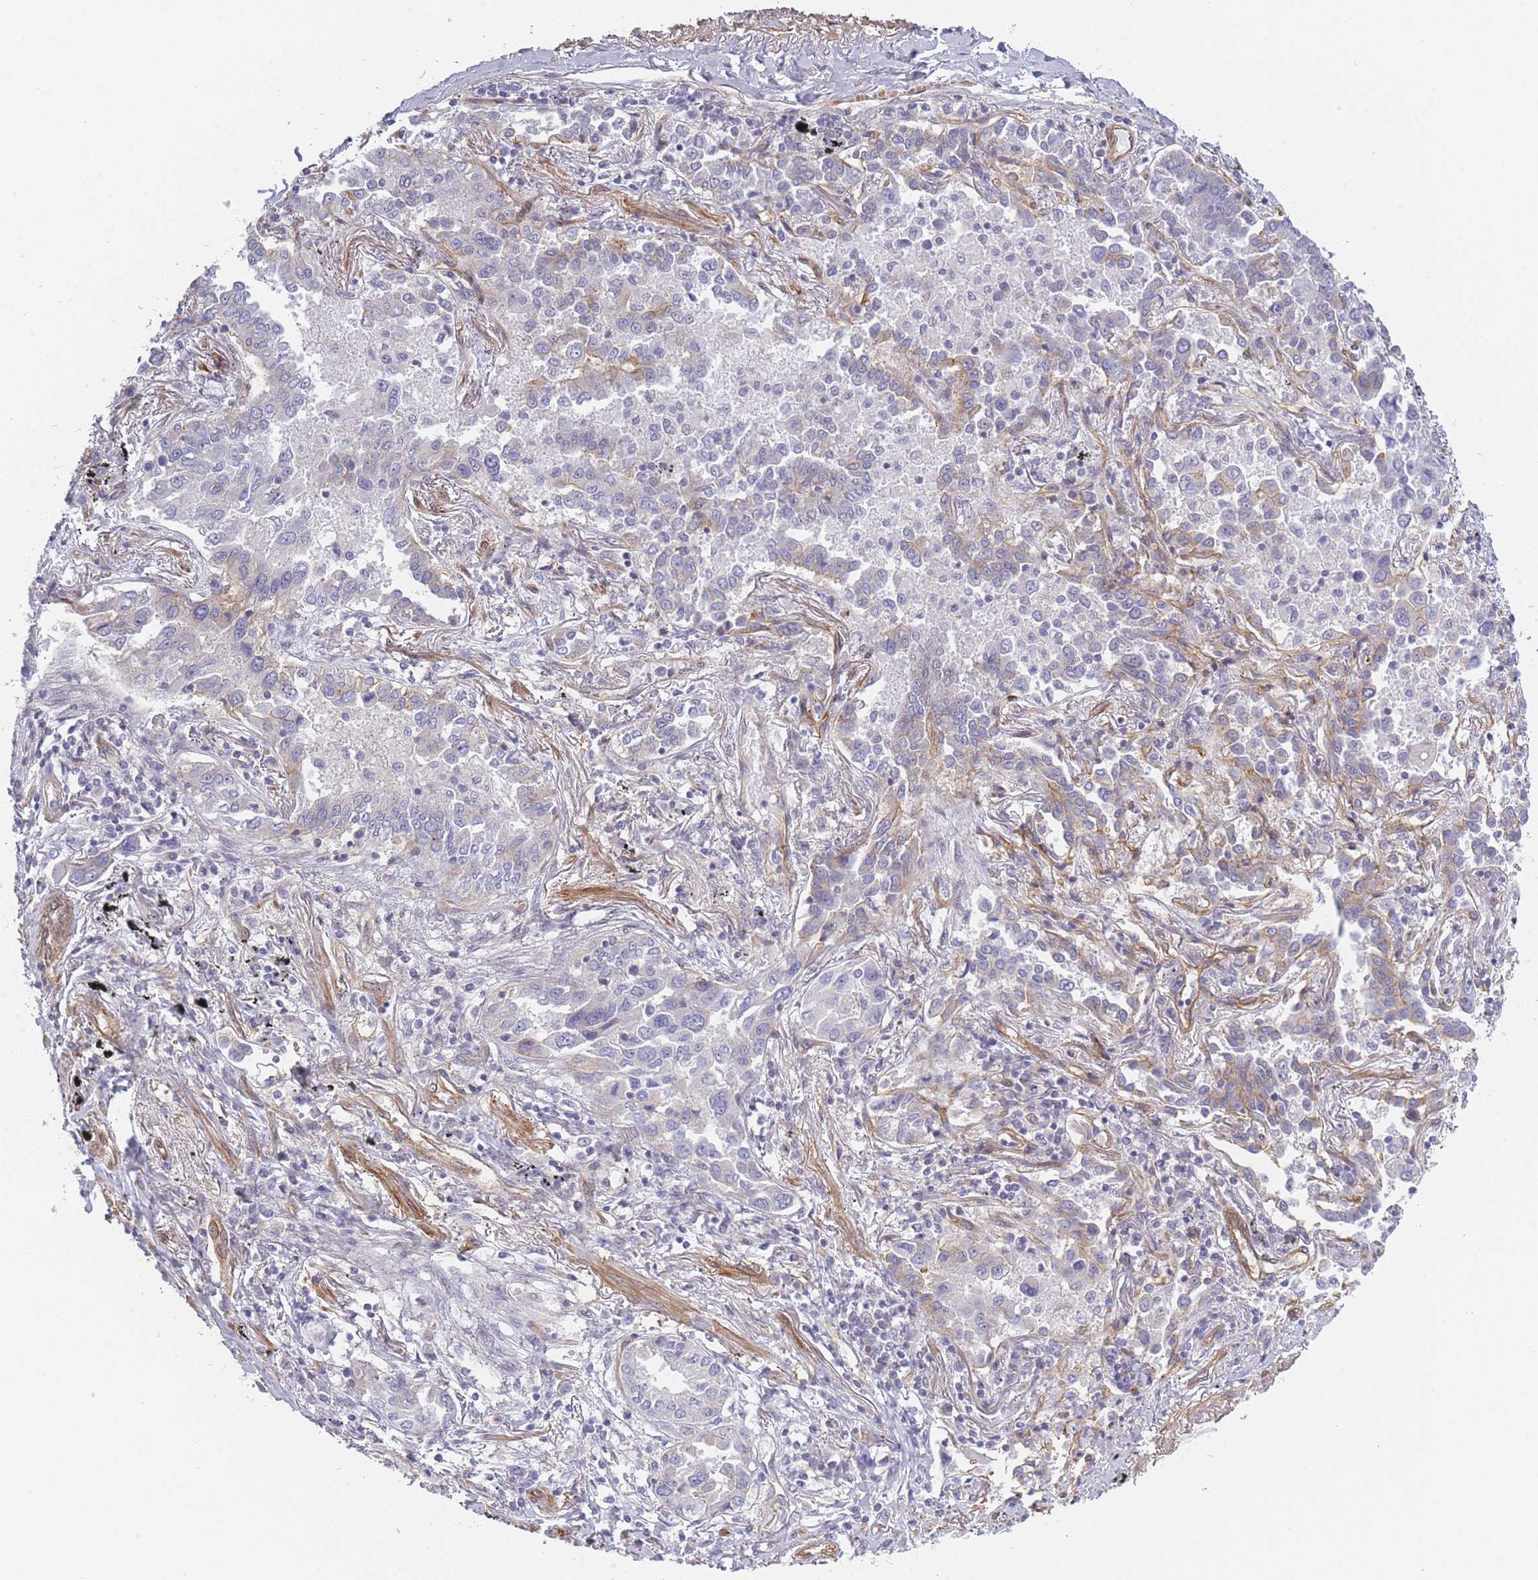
{"staining": {"intensity": "moderate", "quantity": "<25%", "location": "cytoplasmic/membranous"}, "tissue": "lung cancer", "cell_type": "Tumor cells", "image_type": "cancer", "snomed": [{"axis": "morphology", "description": "Adenocarcinoma, NOS"}, {"axis": "topography", "description": "Lung"}], "caption": "Immunohistochemical staining of human lung cancer demonstrates low levels of moderate cytoplasmic/membranous protein staining in about <25% of tumor cells. (DAB = brown stain, brightfield microscopy at high magnification).", "gene": "SLC7A6", "patient": {"sex": "male", "age": 67}}